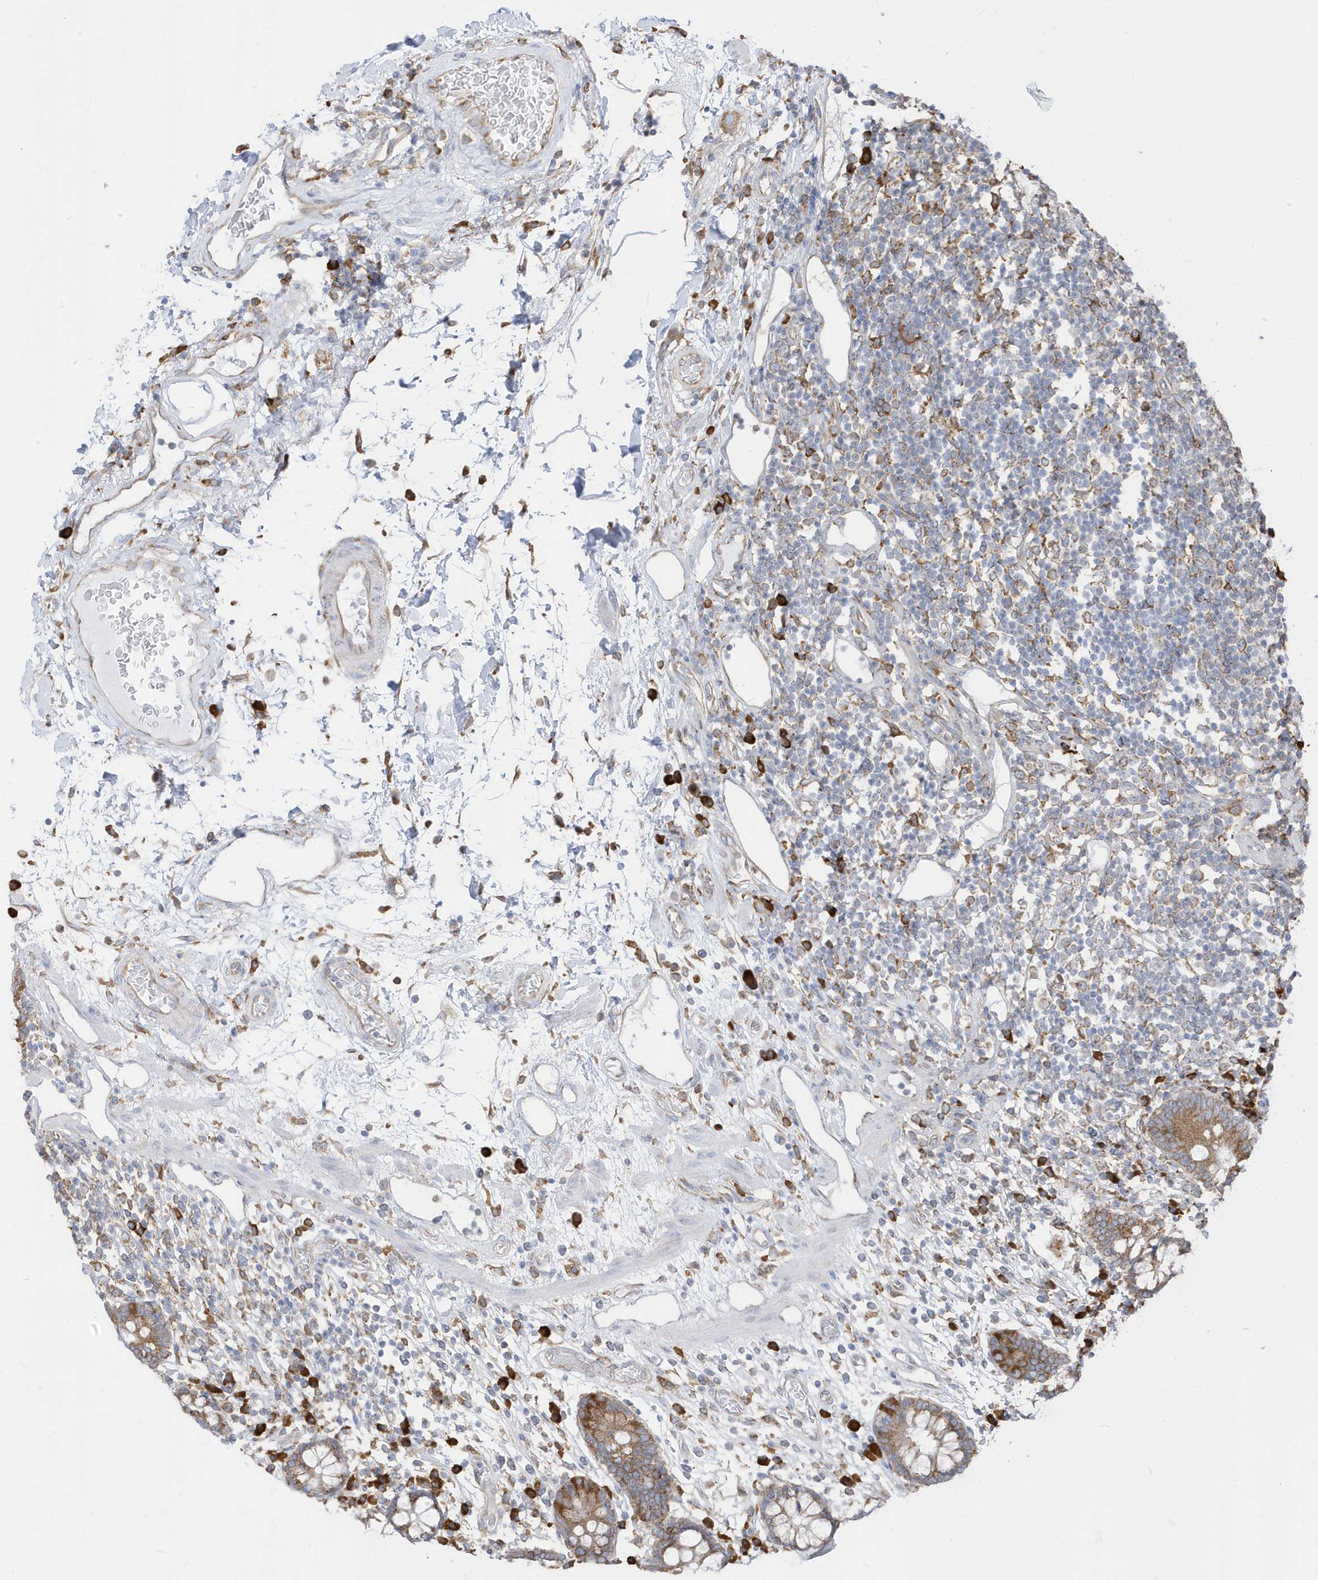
{"staining": {"intensity": "negative", "quantity": "none", "location": "none"}, "tissue": "colon", "cell_type": "Endothelial cells", "image_type": "normal", "snomed": [{"axis": "morphology", "description": "Normal tissue, NOS"}, {"axis": "topography", "description": "Colon"}], "caption": "Endothelial cells are negative for brown protein staining in benign colon. (DAB immunohistochemistry with hematoxylin counter stain).", "gene": "PDIA6", "patient": {"sex": "female", "age": 79}}